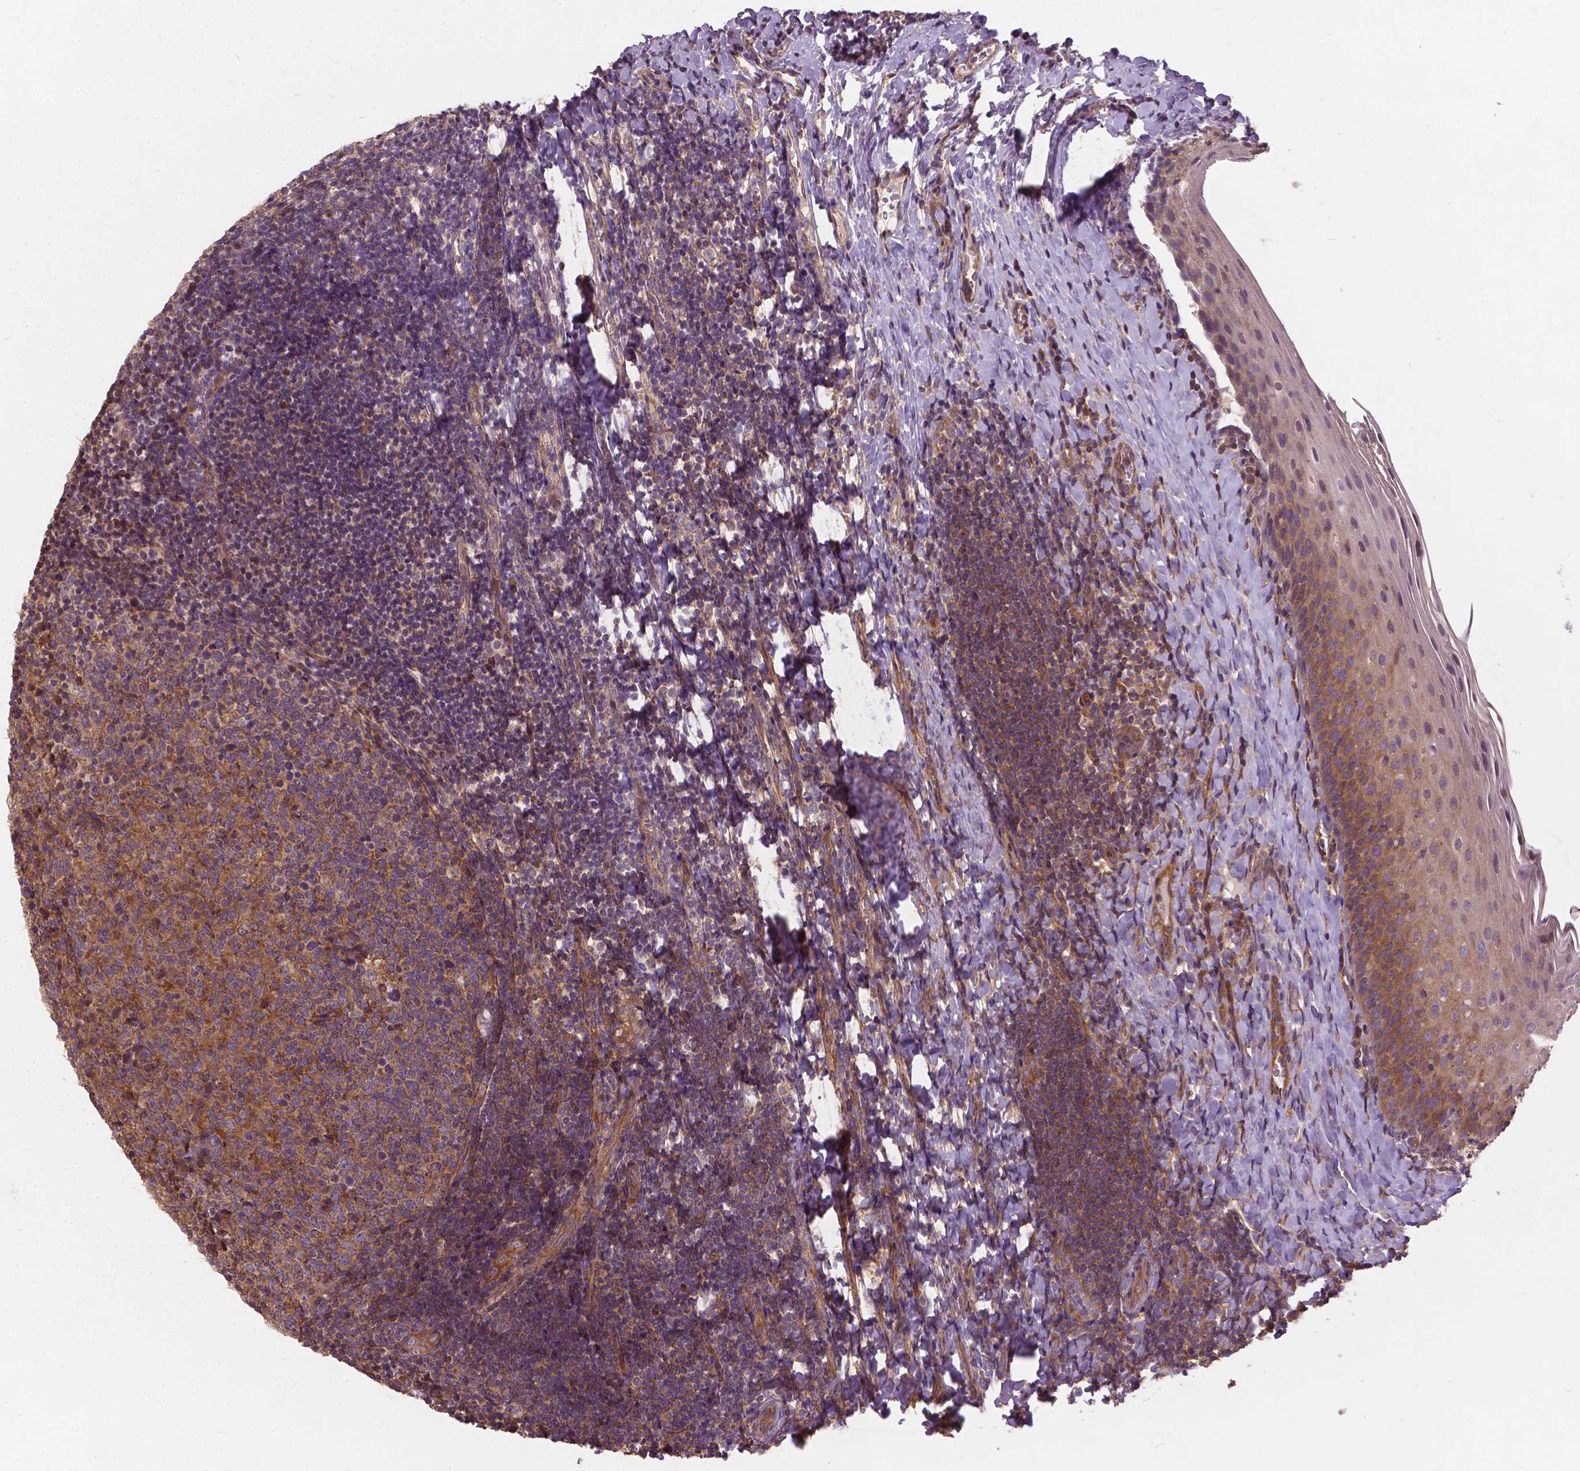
{"staining": {"intensity": "moderate", "quantity": ">75%", "location": "cytoplasmic/membranous"}, "tissue": "tonsil", "cell_type": "Germinal center cells", "image_type": "normal", "snomed": [{"axis": "morphology", "description": "Normal tissue, NOS"}, {"axis": "topography", "description": "Tonsil"}], "caption": "Protein expression analysis of benign human tonsil reveals moderate cytoplasmic/membranous staining in approximately >75% of germinal center cells. (Brightfield microscopy of DAB IHC at high magnification).", "gene": "MZT1", "patient": {"sex": "female", "age": 10}}